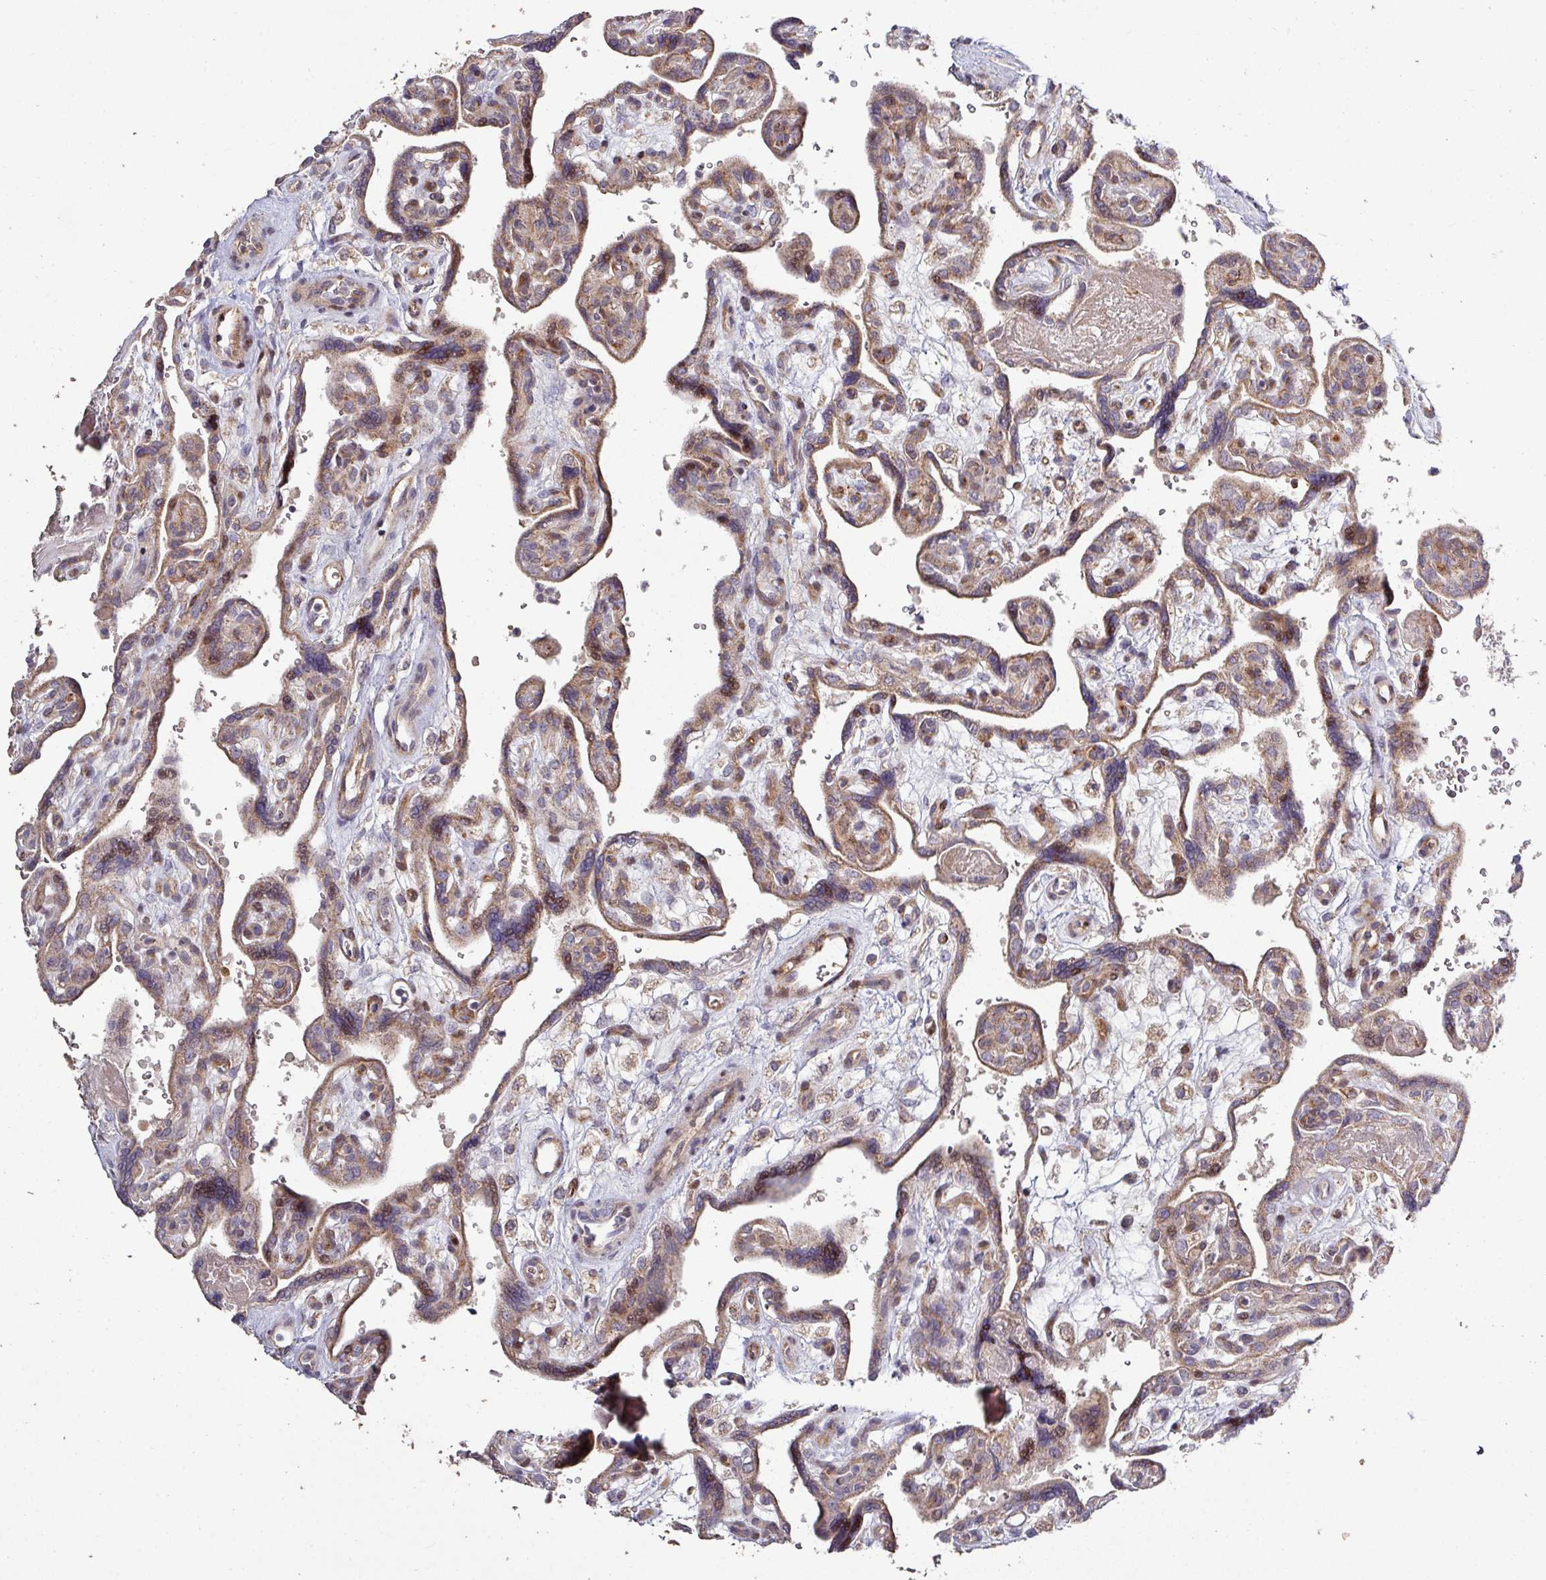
{"staining": {"intensity": "moderate", "quantity": "<25%", "location": "cytoplasmic/membranous"}, "tissue": "placenta", "cell_type": "Decidual cells", "image_type": "normal", "snomed": [{"axis": "morphology", "description": "Normal tissue, NOS"}, {"axis": "topography", "description": "Placenta"}], "caption": "High-power microscopy captured an IHC image of unremarkable placenta, revealing moderate cytoplasmic/membranous expression in about <25% of decidual cells.", "gene": "RPL23A", "patient": {"sex": "female", "age": 39}}